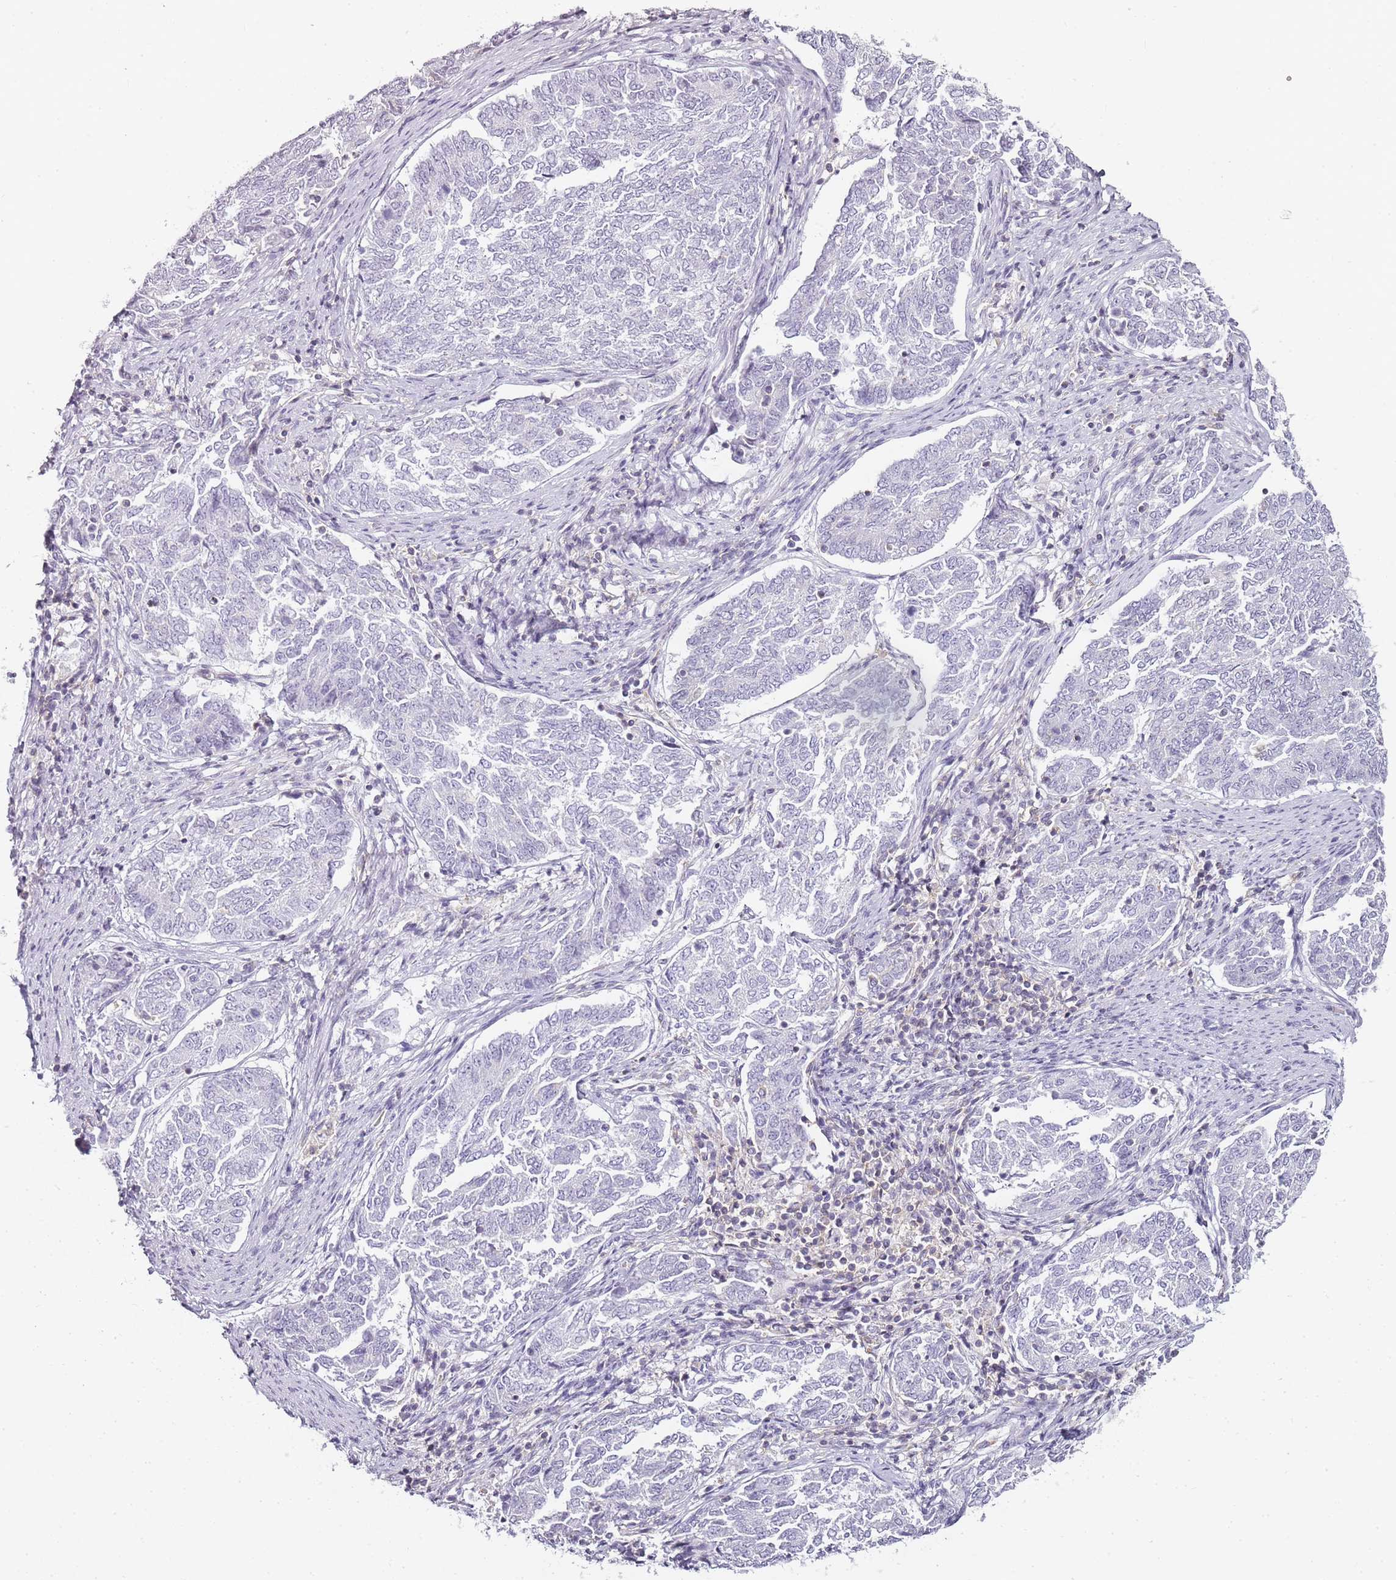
{"staining": {"intensity": "negative", "quantity": "none", "location": "none"}, "tissue": "endometrial cancer", "cell_type": "Tumor cells", "image_type": "cancer", "snomed": [{"axis": "morphology", "description": "Adenocarcinoma, NOS"}, {"axis": "topography", "description": "Endometrium"}], "caption": "Endometrial cancer stained for a protein using IHC demonstrates no expression tumor cells.", "gene": "JAKMIP1", "patient": {"sex": "female", "age": 80}}